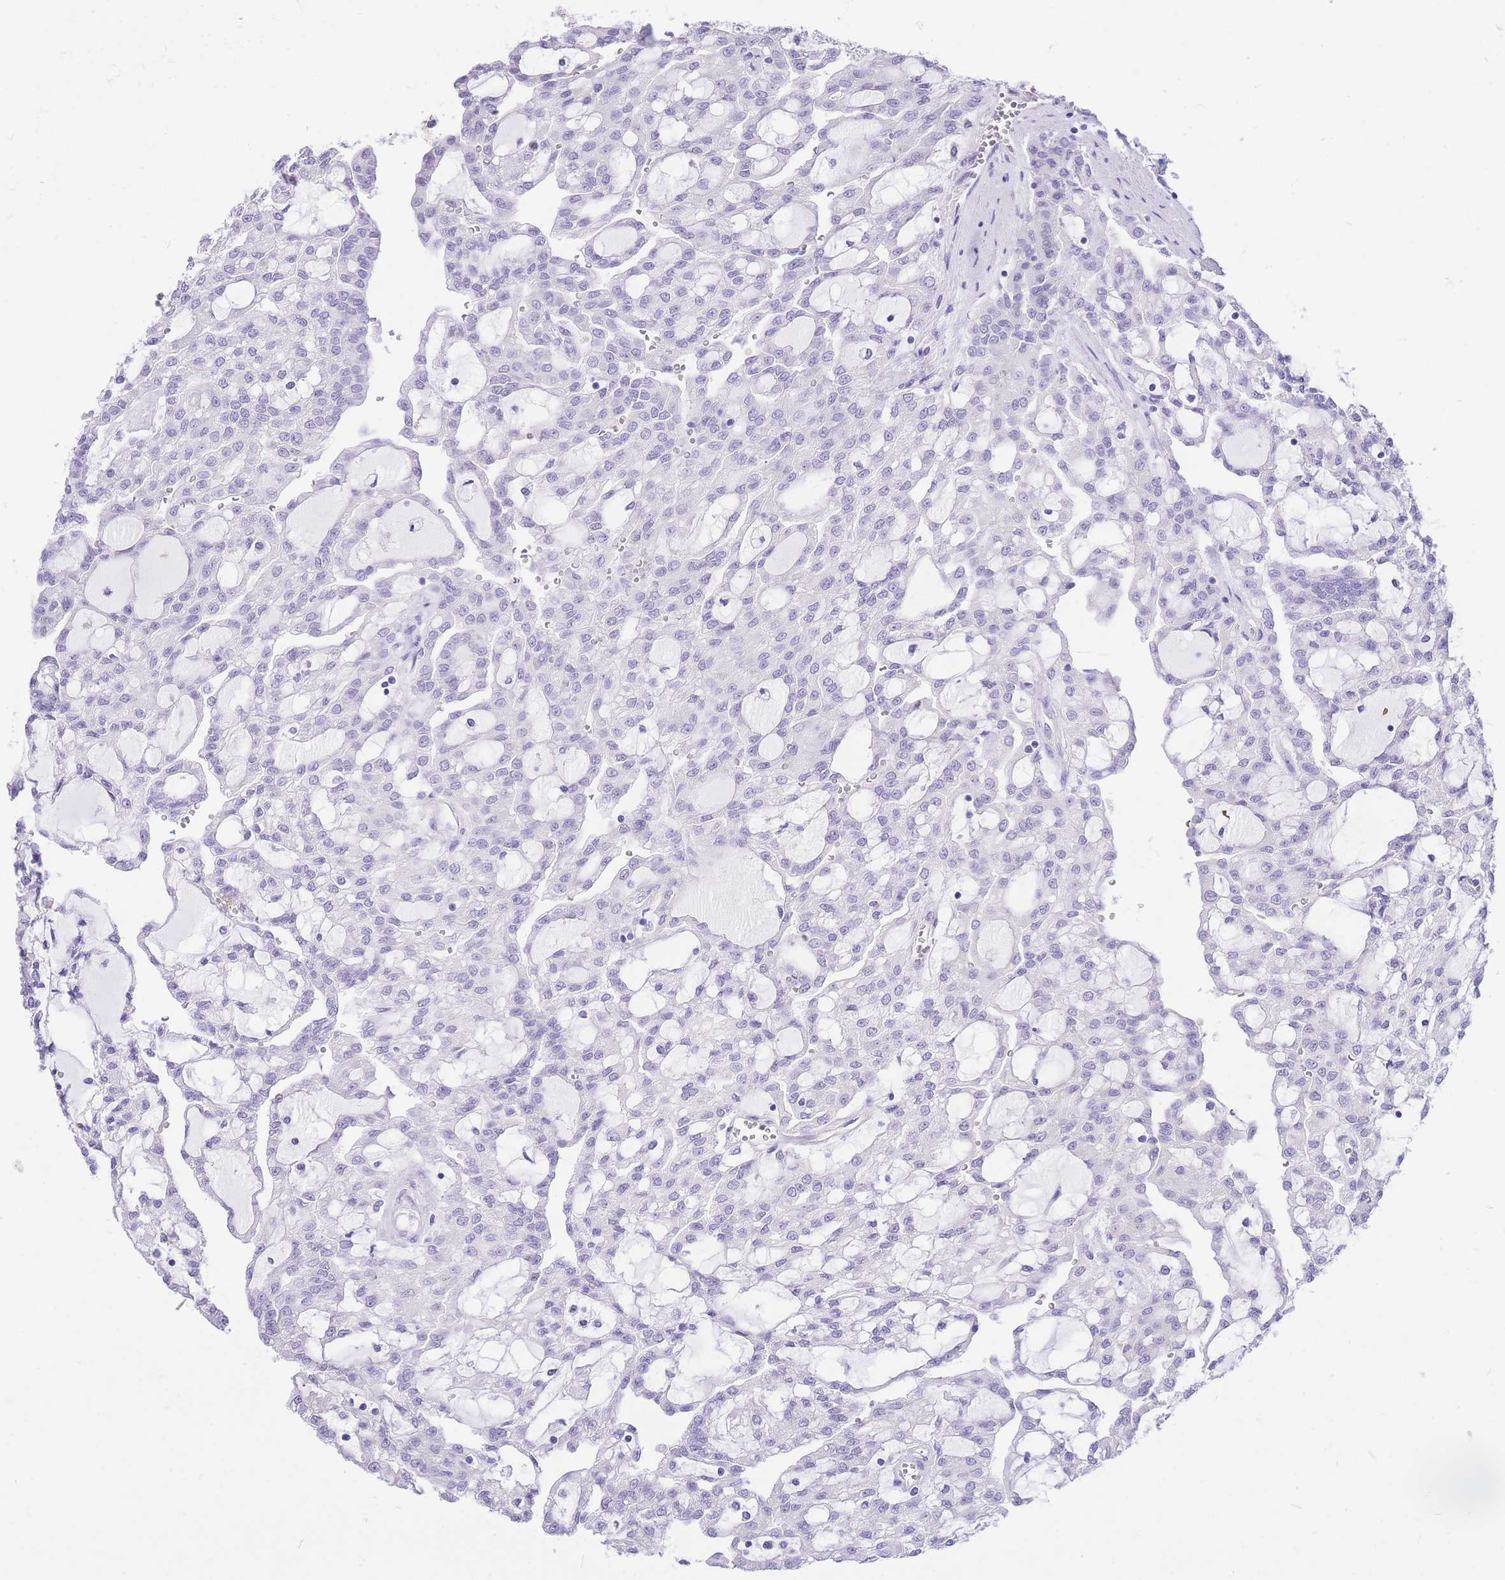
{"staining": {"intensity": "negative", "quantity": "none", "location": "none"}, "tissue": "renal cancer", "cell_type": "Tumor cells", "image_type": "cancer", "snomed": [{"axis": "morphology", "description": "Adenocarcinoma, NOS"}, {"axis": "topography", "description": "Kidney"}], "caption": "The photomicrograph reveals no staining of tumor cells in renal cancer (adenocarcinoma).", "gene": "ZNF311", "patient": {"sex": "male", "age": 63}}